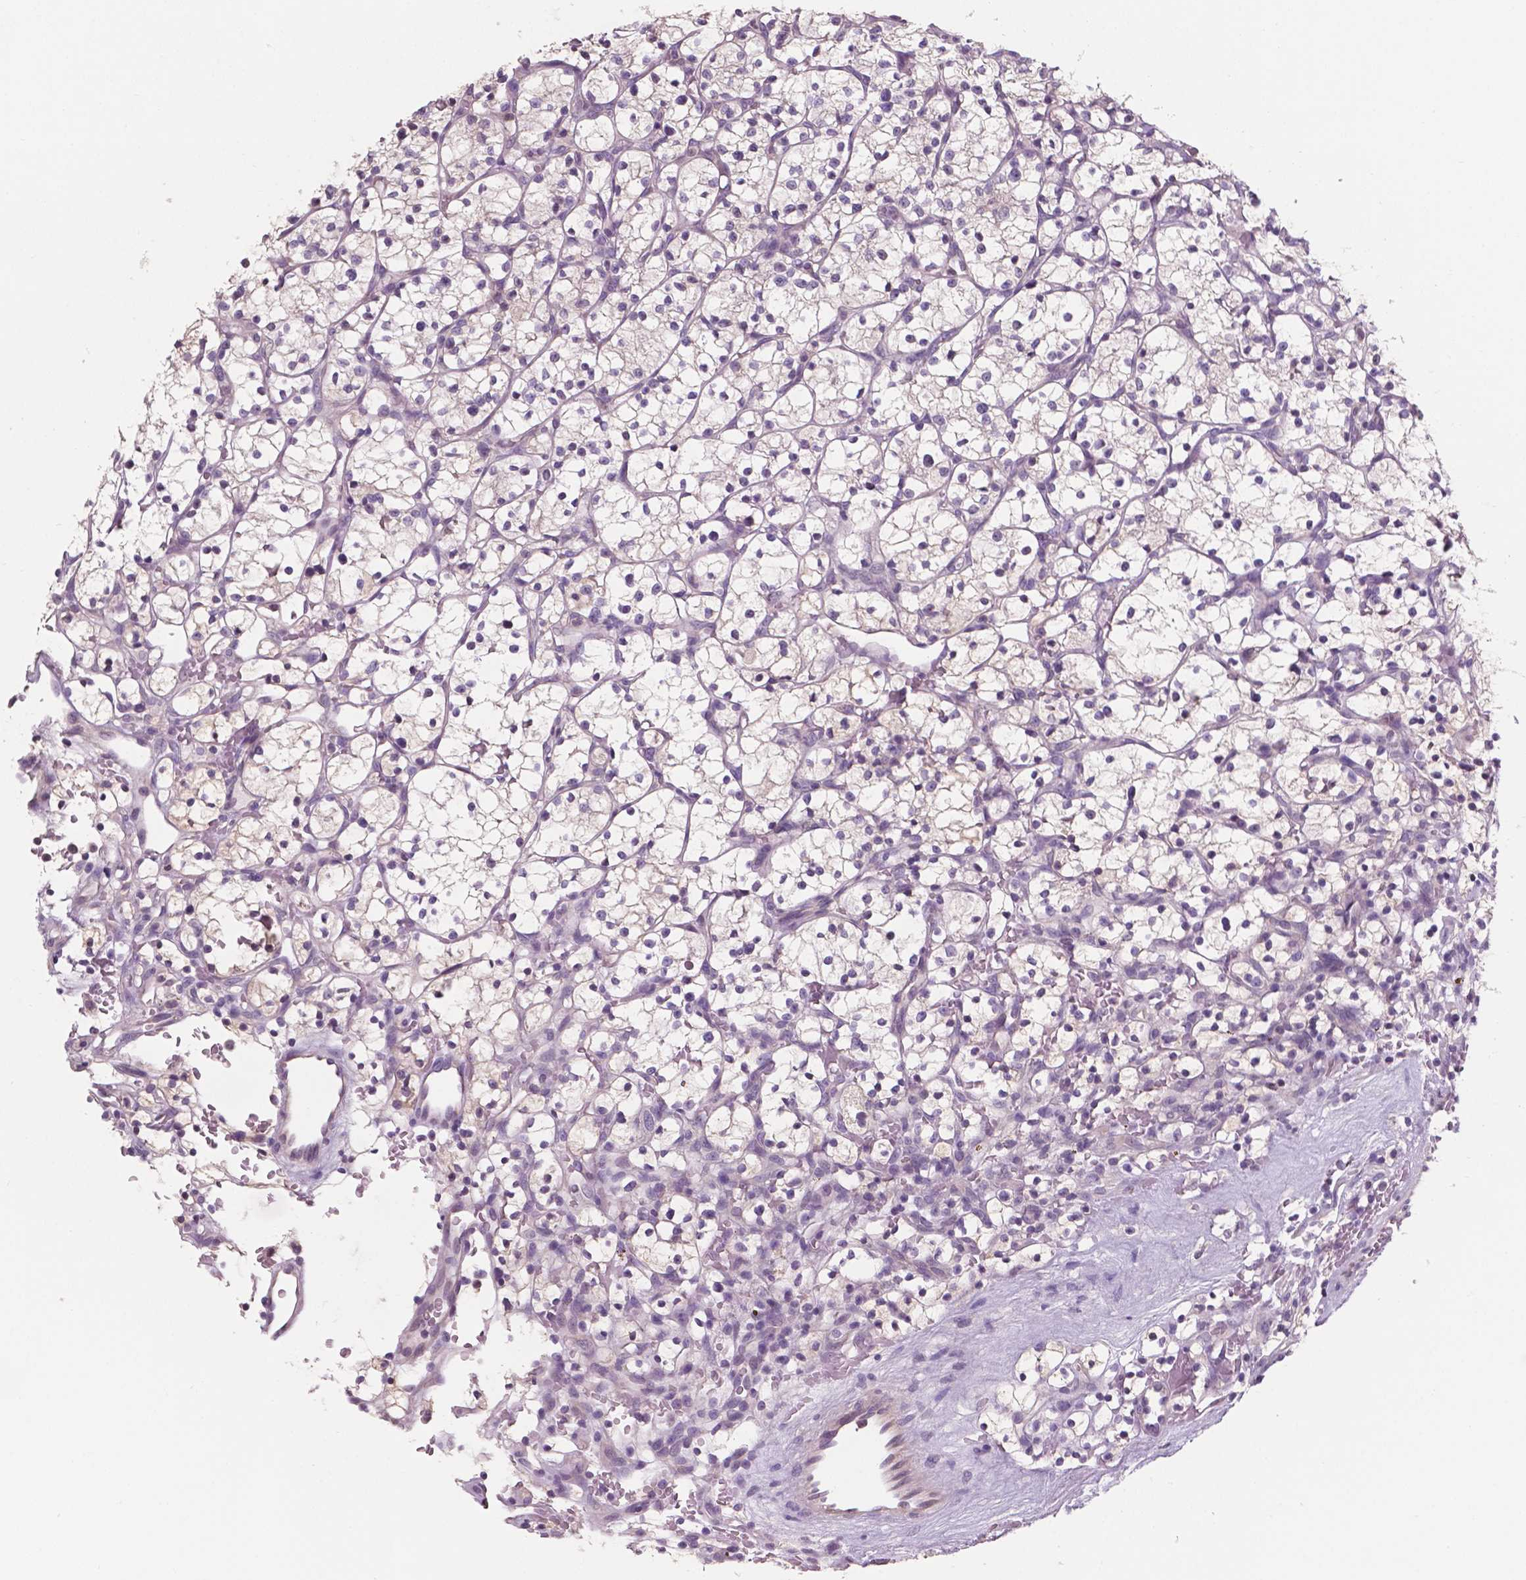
{"staining": {"intensity": "negative", "quantity": "none", "location": "none"}, "tissue": "renal cancer", "cell_type": "Tumor cells", "image_type": "cancer", "snomed": [{"axis": "morphology", "description": "Adenocarcinoma, NOS"}, {"axis": "topography", "description": "Kidney"}], "caption": "This is a image of IHC staining of renal adenocarcinoma, which shows no expression in tumor cells.", "gene": "SBSN", "patient": {"sex": "female", "age": 64}}